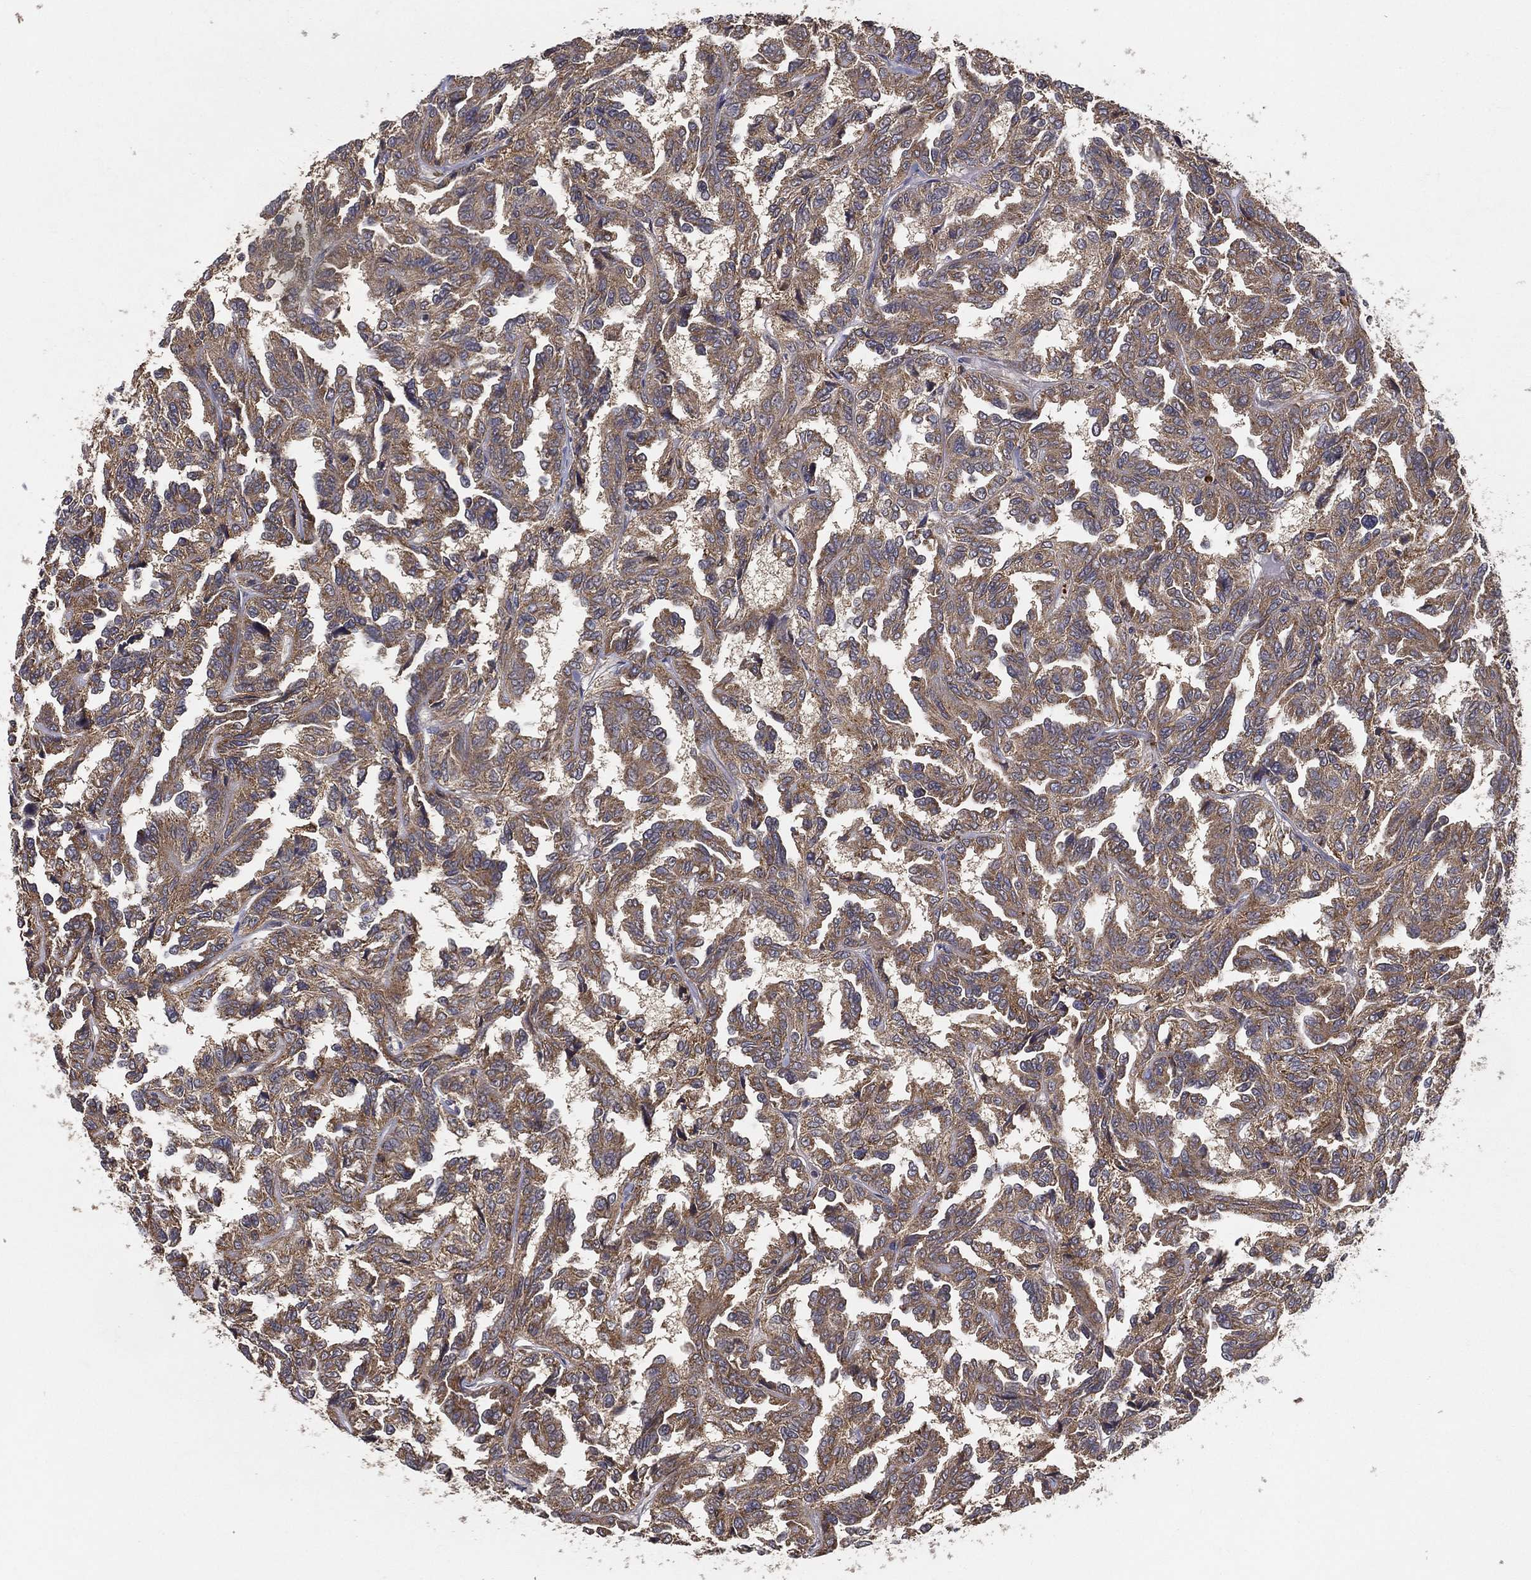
{"staining": {"intensity": "moderate", "quantity": ">75%", "location": "cytoplasmic/membranous"}, "tissue": "renal cancer", "cell_type": "Tumor cells", "image_type": "cancer", "snomed": [{"axis": "morphology", "description": "Adenocarcinoma, NOS"}, {"axis": "topography", "description": "Kidney"}], "caption": "Moderate cytoplasmic/membranous staining is seen in about >75% of tumor cells in renal adenocarcinoma.", "gene": "MT-ND1", "patient": {"sex": "male", "age": 79}}